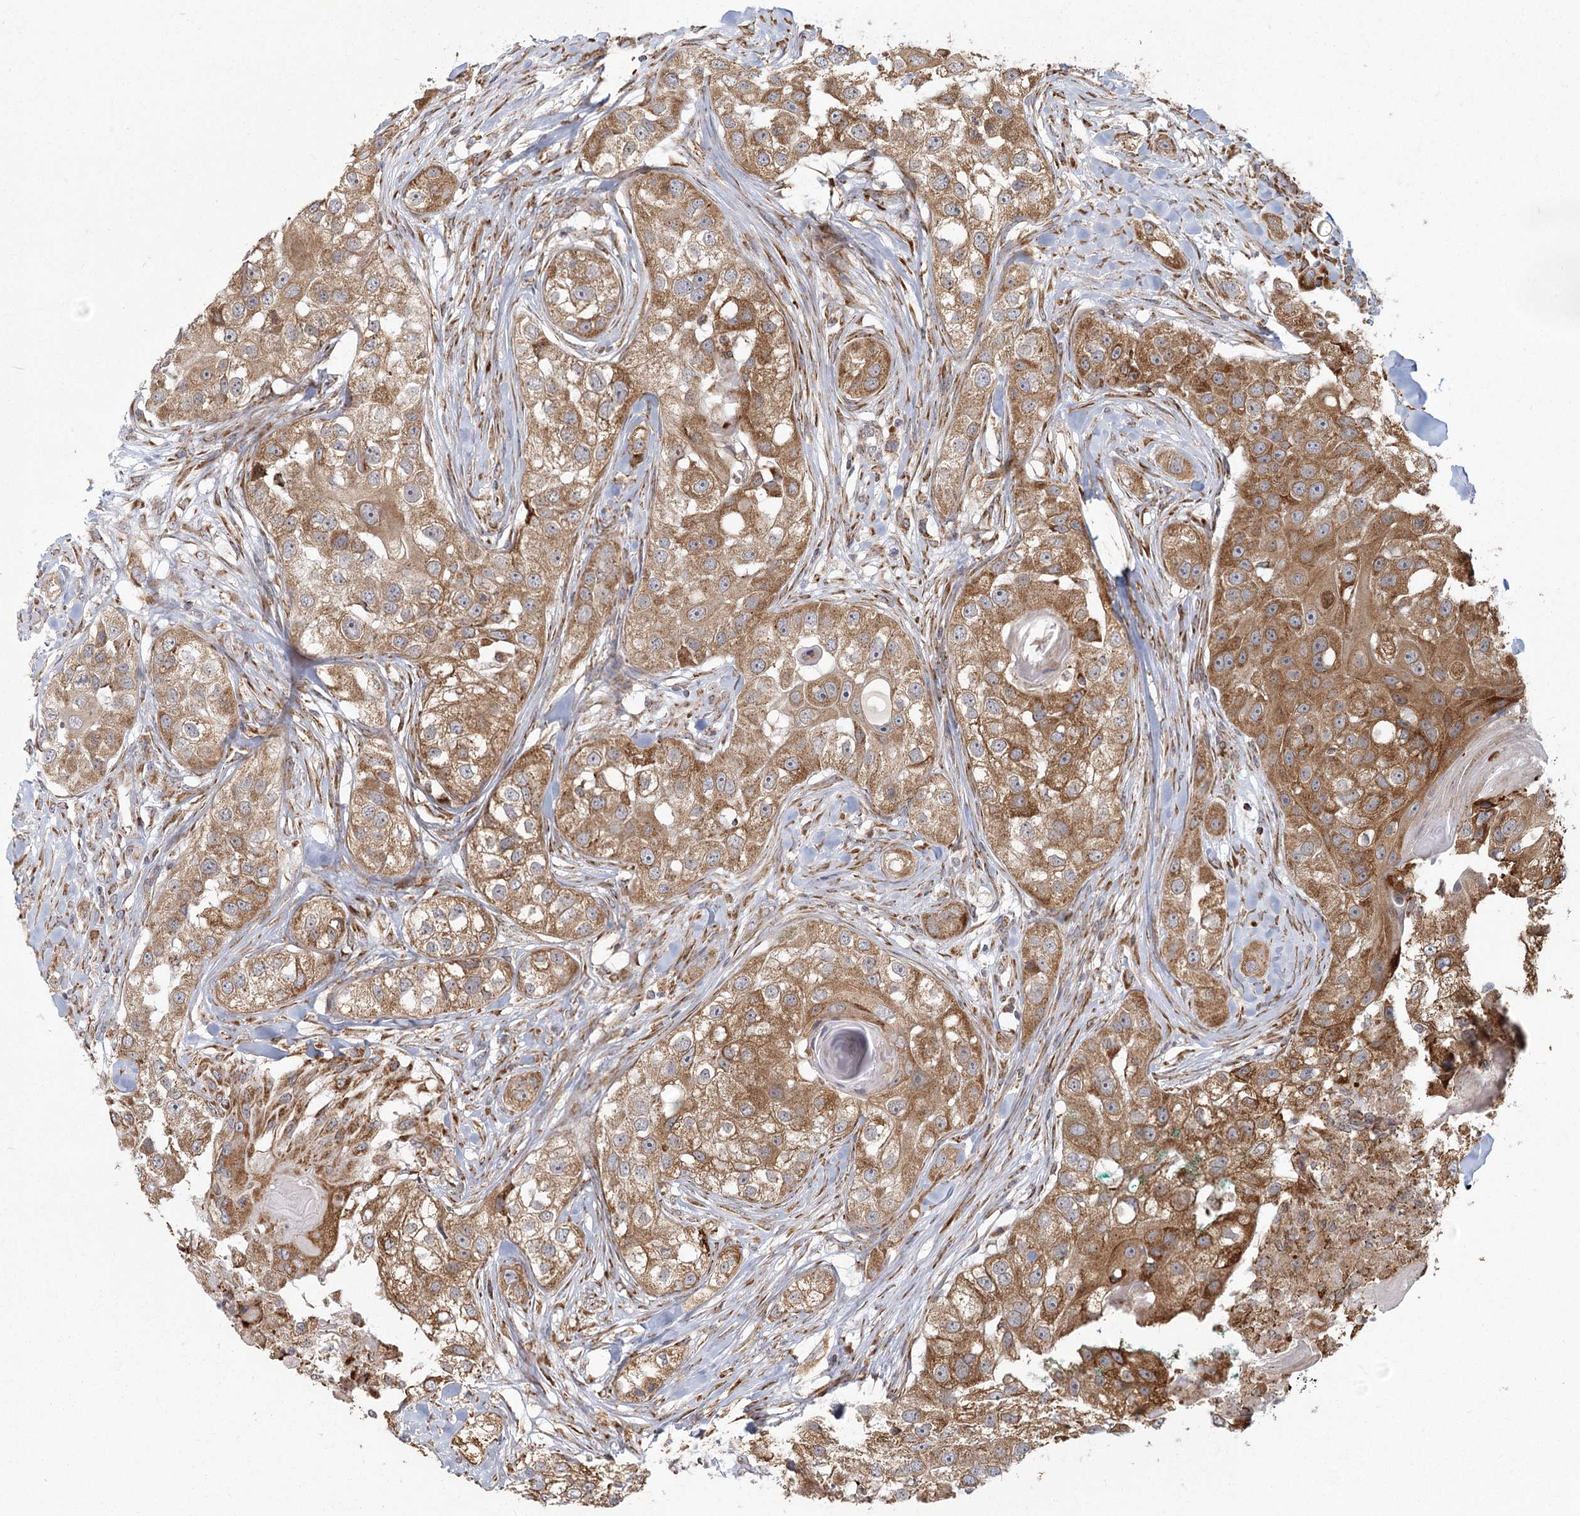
{"staining": {"intensity": "moderate", "quantity": ">75%", "location": "cytoplasmic/membranous"}, "tissue": "head and neck cancer", "cell_type": "Tumor cells", "image_type": "cancer", "snomed": [{"axis": "morphology", "description": "Normal tissue, NOS"}, {"axis": "morphology", "description": "Squamous cell carcinoma, NOS"}, {"axis": "topography", "description": "Skeletal muscle"}, {"axis": "topography", "description": "Head-Neck"}], "caption": "Protein expression by immunohistochemistry (IHC) exhibits moderate cytoplasmic/membranous expression in about >75% of tumor cells in head and neck cancer (squamous cell carcinoma). (Brightfield microscopy of DAB IHC at high magnification).", "gene": "LACTB", "patient": {"sex": "male", "age": 51}}